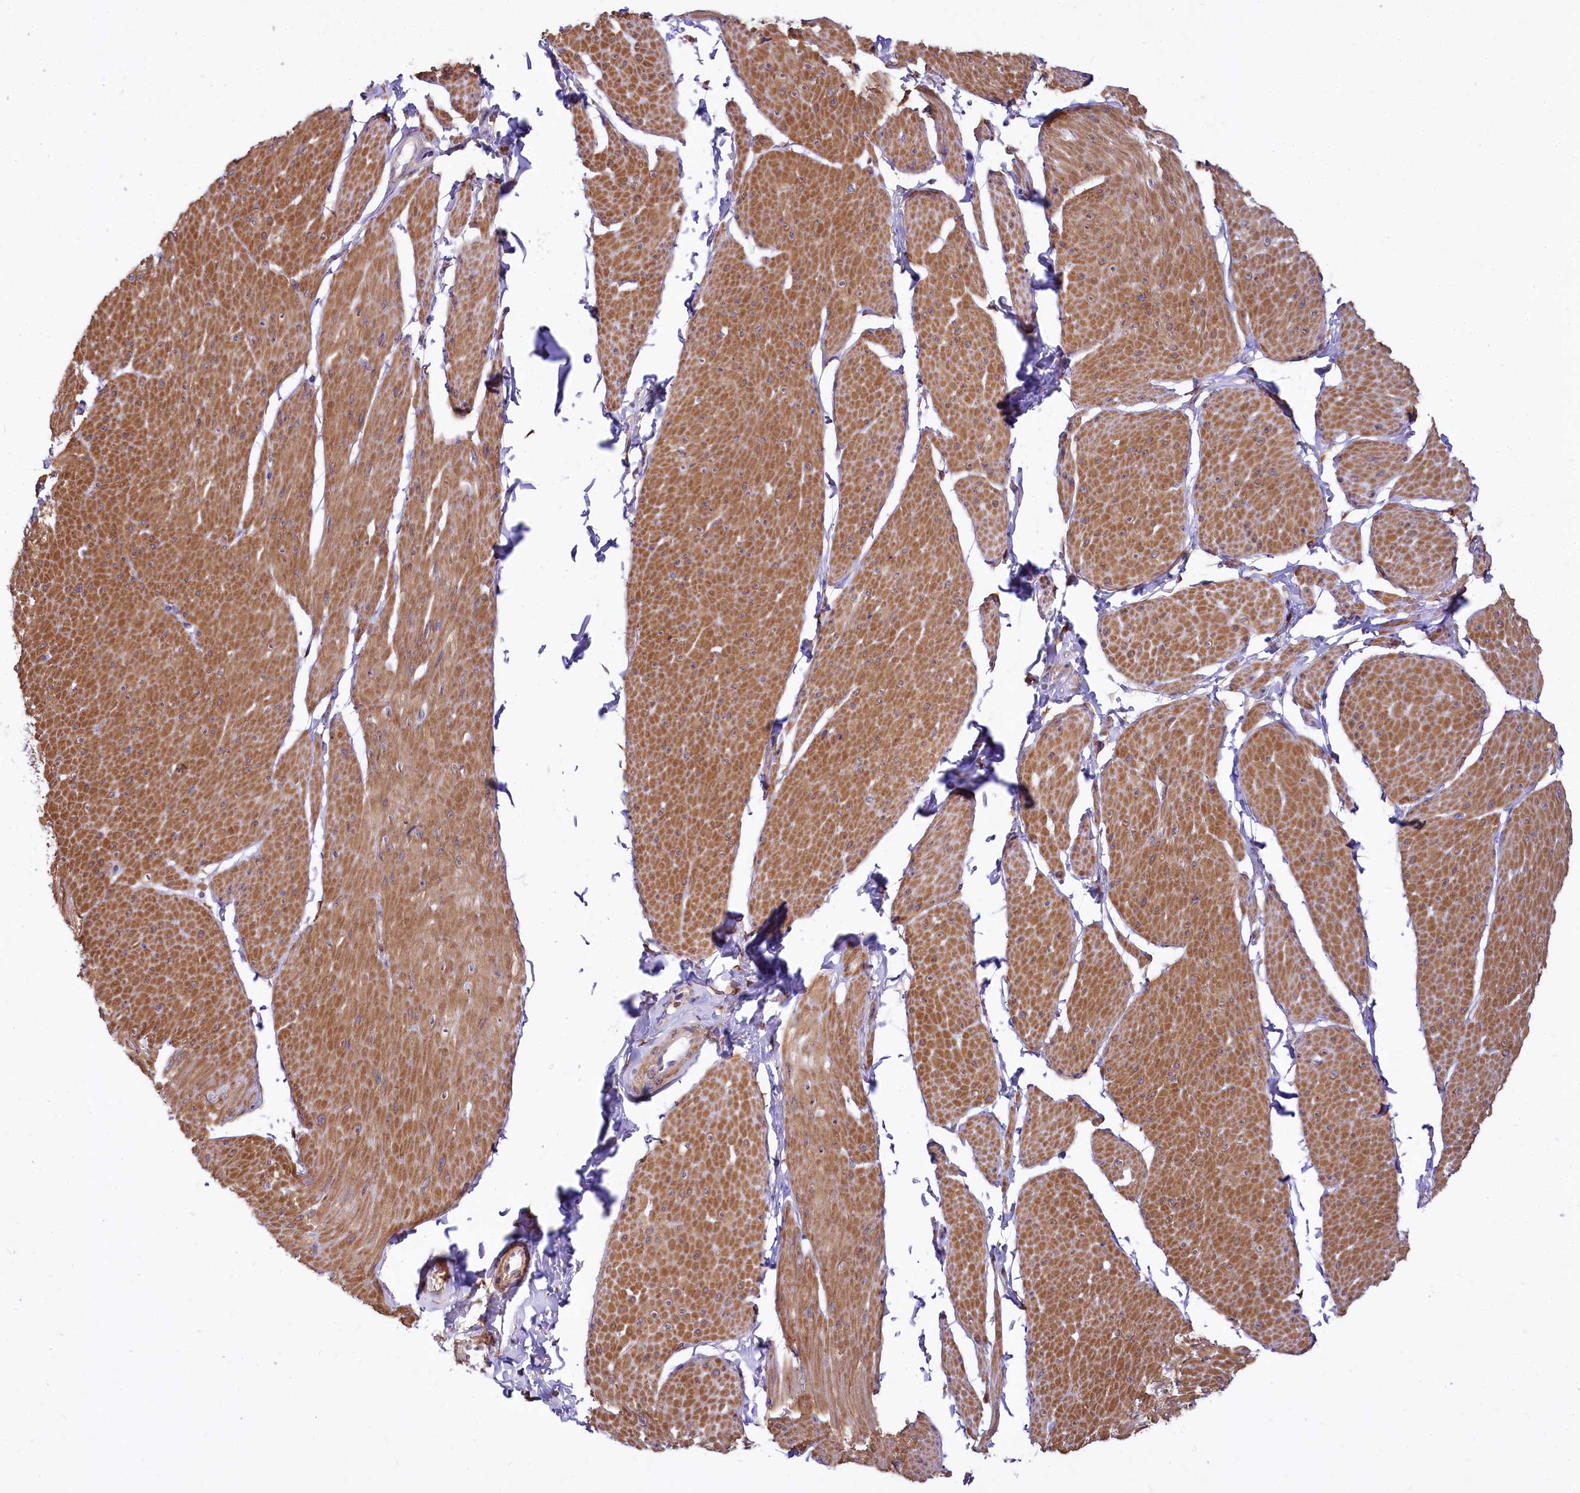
{"staining": {"intensity": "moderate", "quantity": ">75%", "location": "cytoplasmic/membranous"}, "tissue": "smooth muscle", "cell_type": "Smooth muscle cells", "image_type": "normal", "snomed": [{"axis": "morphology", "description": "Urothelial carcinoma, High grade"}, {"axis": "topography", "description": "Urinary bladder"}], "caption": "The micrograph exhibits staining of unremarkable smooth muscle, revealing moderate cytoplasmic/membranous protein staining (brown color) within smooth muscle cells.", "gene": "FCHSD2", "patient": {"sex": "male", "age": 46}}